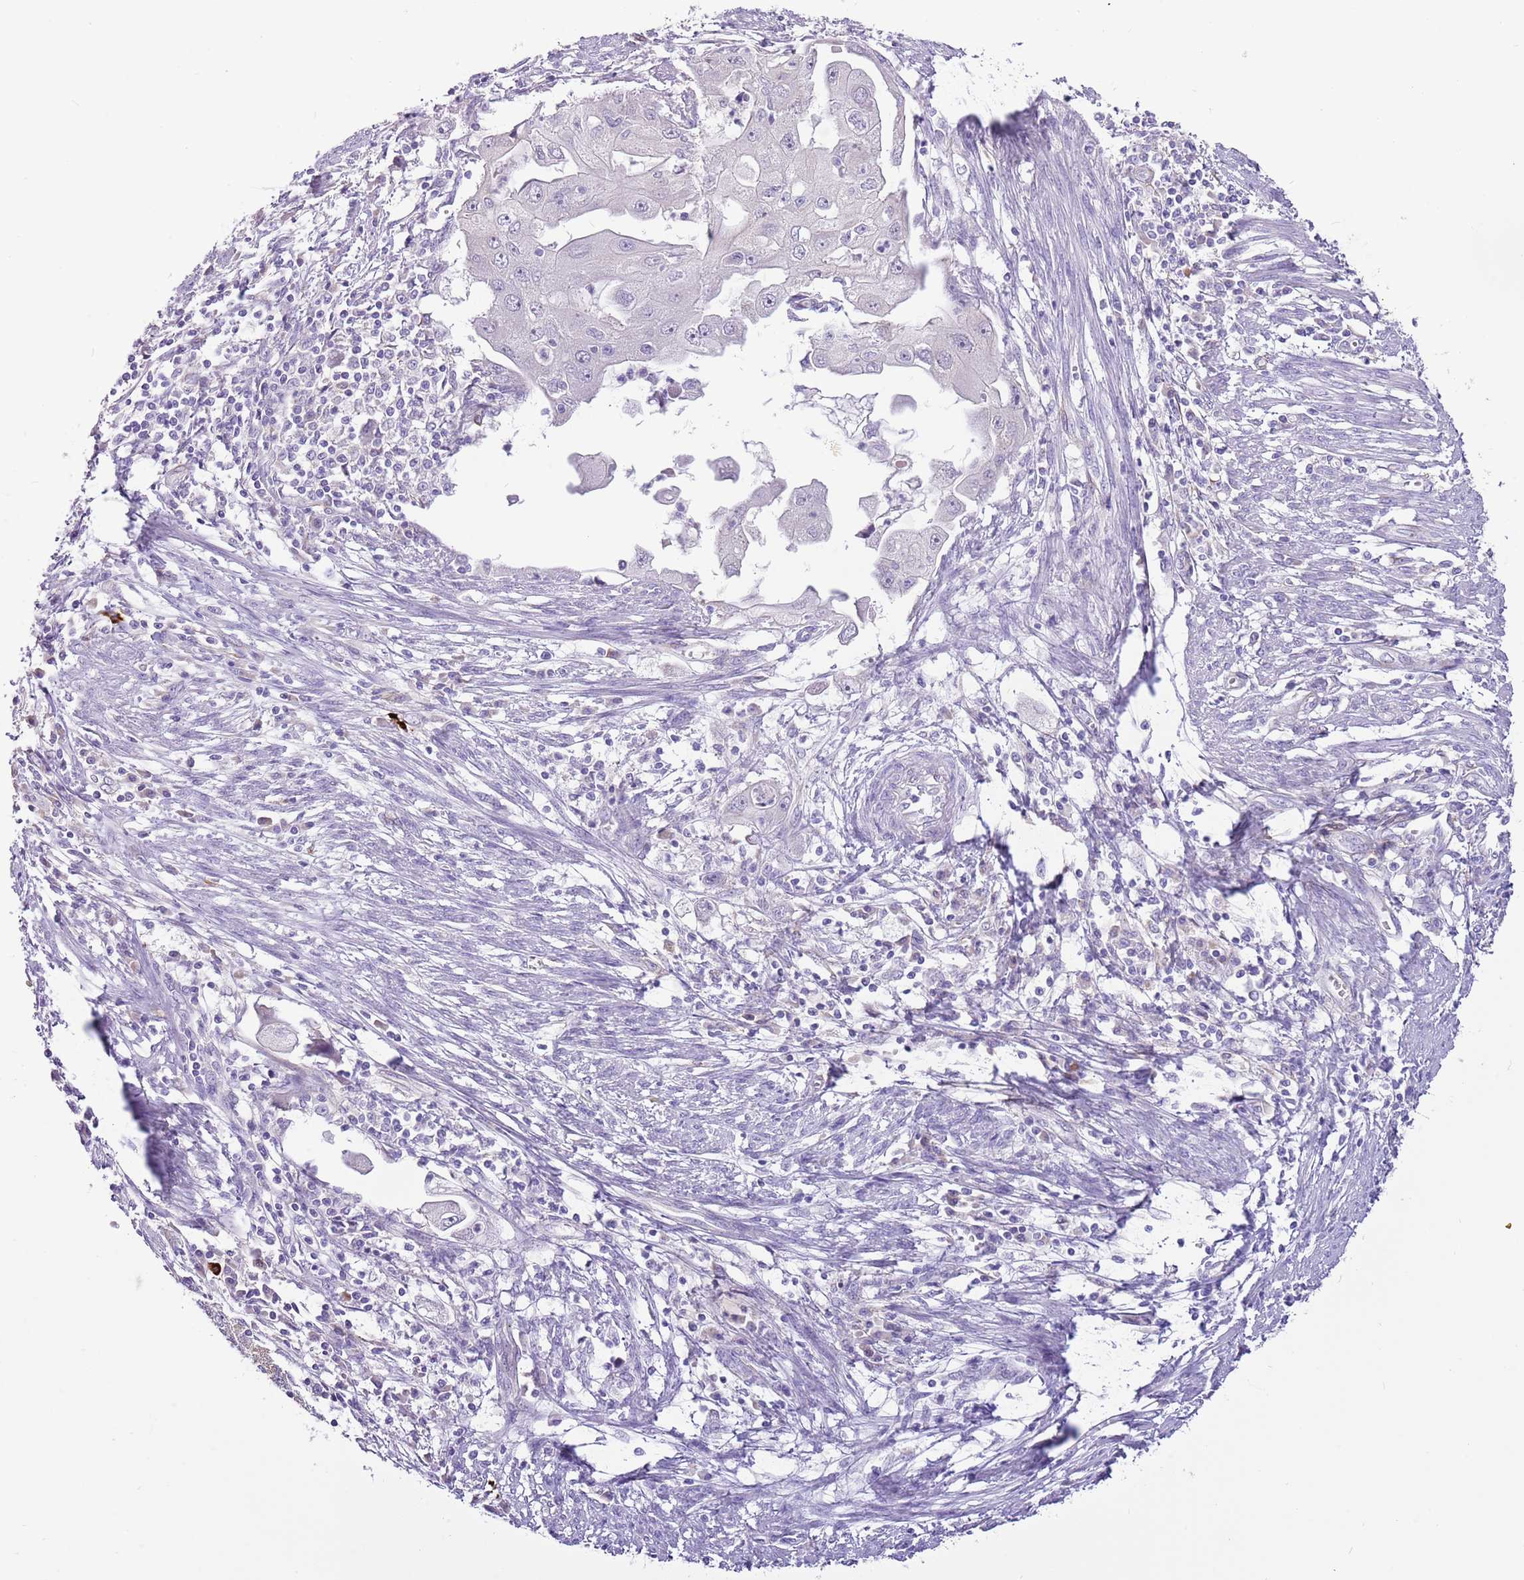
{"staining": {"intensity": "moderate", "quantity": "<25%", "location": "cytoplasmic/membranous"}, "tissue": "endometrial cancer", "cell_type": "Tumor cells", "image_type": "cancer", "snomed": [{"axis": "morphology", "description": "Adenocarcinoma, NOS"}, {"axis": "topography", "description": "Endometrium"}], "caption": "An immunohistochemistry (IHC) photomicrograph of tumor tissue is shown. Protein staining in brown shows moderate cytoplasmic/membranous positivity in endometrial cancer within tumor cells.", "gene": "RFK", "patient": {"sex": "female", "age": 56}}